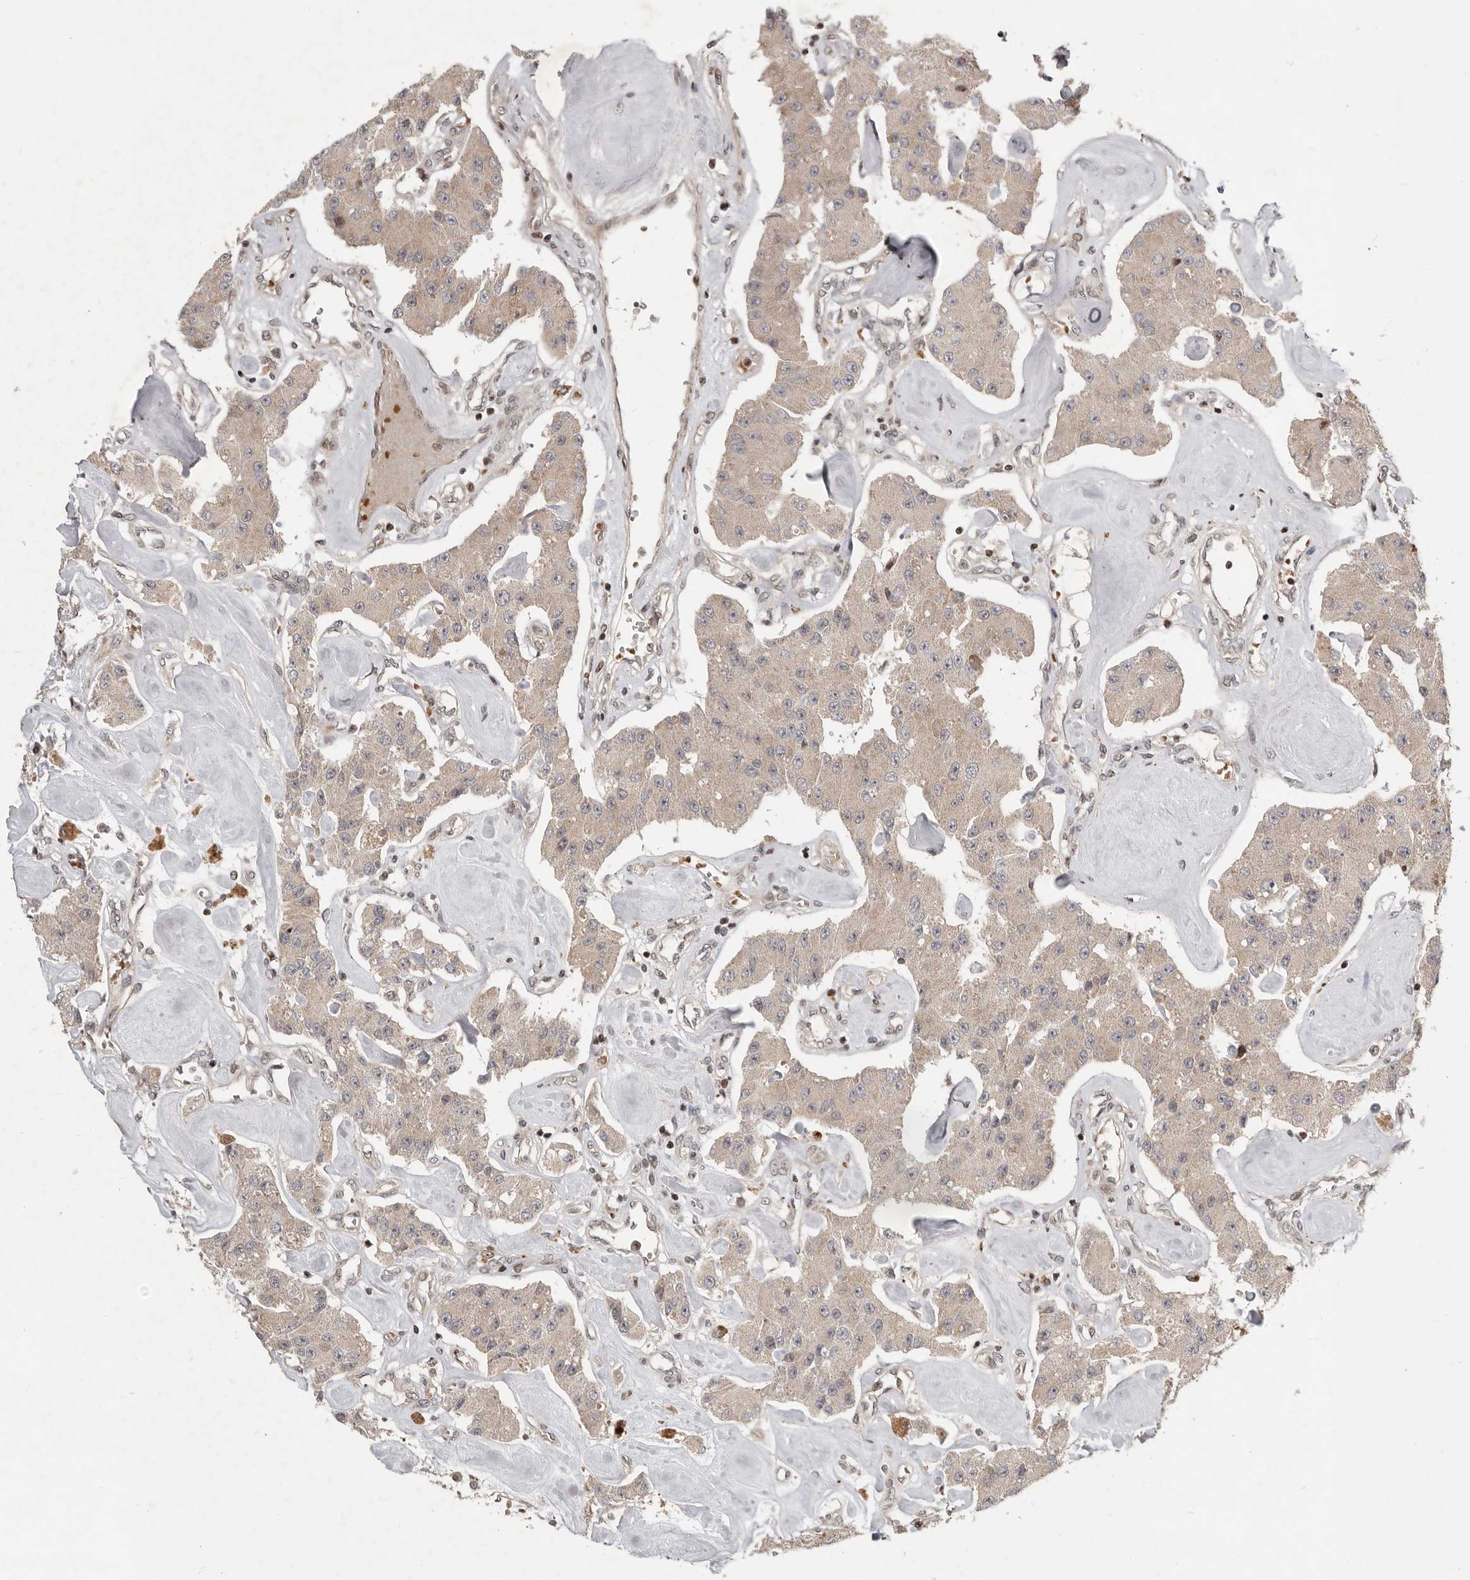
{"staining": {"intensity": "weak", "quantity": ">75%", "location": "cytoplasmic/membranous"}, "tissue": "carcinoid", "cell_type": "Tumor cells", "image_type": "cancer", "snomed": [{"axis": "morphology", "description": "Carcinoid, malignant, NOS"}, {"axis": "topography", "description": "Pancreas"}], "caption": "Immunohistochemical staining of human malignant carcinoid displays weak cytoplasmic/membranous protein positivity in about >75% of tumor cells.", "gene": "RABIF", "patient": {"sex": "male", "age": 41}}